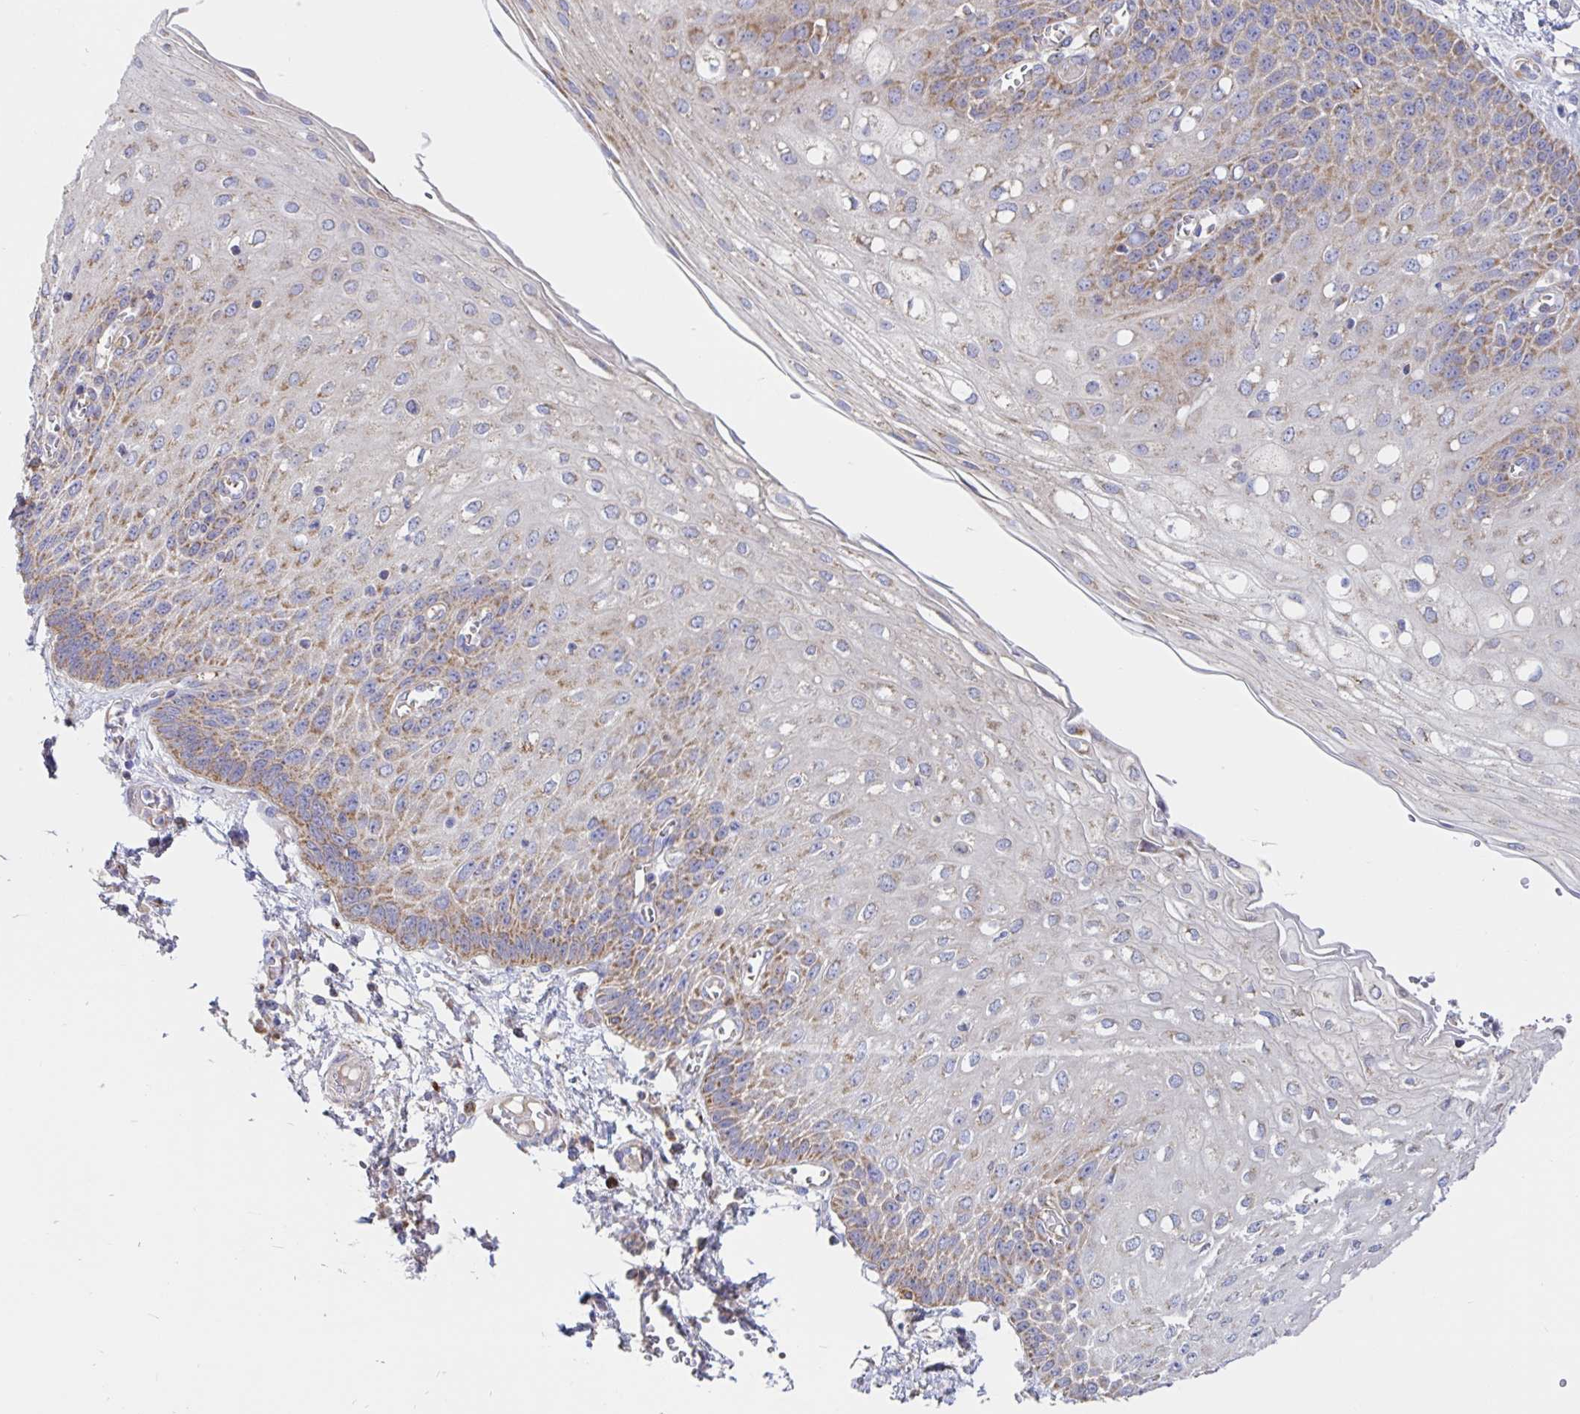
{"staining": {"intensity": "strong", "quantity": "25%-75%", "location": "cytoplasmic/membranous"}, "tissue": "esophagus", "cell_type": "Squamous epithelial cells", "image_type": "normal", "snomed": [{"axis": "morphology", "description": "Normal tissue, NOS"}, {"axis": "morphology", "description": "Adenocarcinoma, NOS"}, {"axis": "topography", "description": "Esophagus"}], "caption": "DAB (3,3'-diaminobenzidine) immunohistochemical staining of unremarkable esophagus exhibits strong cytoplasmic/membranous protein positivity in approximately 25%-75% of squamous epithelial cells. Ihc stains the protein in brown and the nuclei are stained blue.", "gene": "PRDX3", "patient": {"sex": "male", "age": 81}}